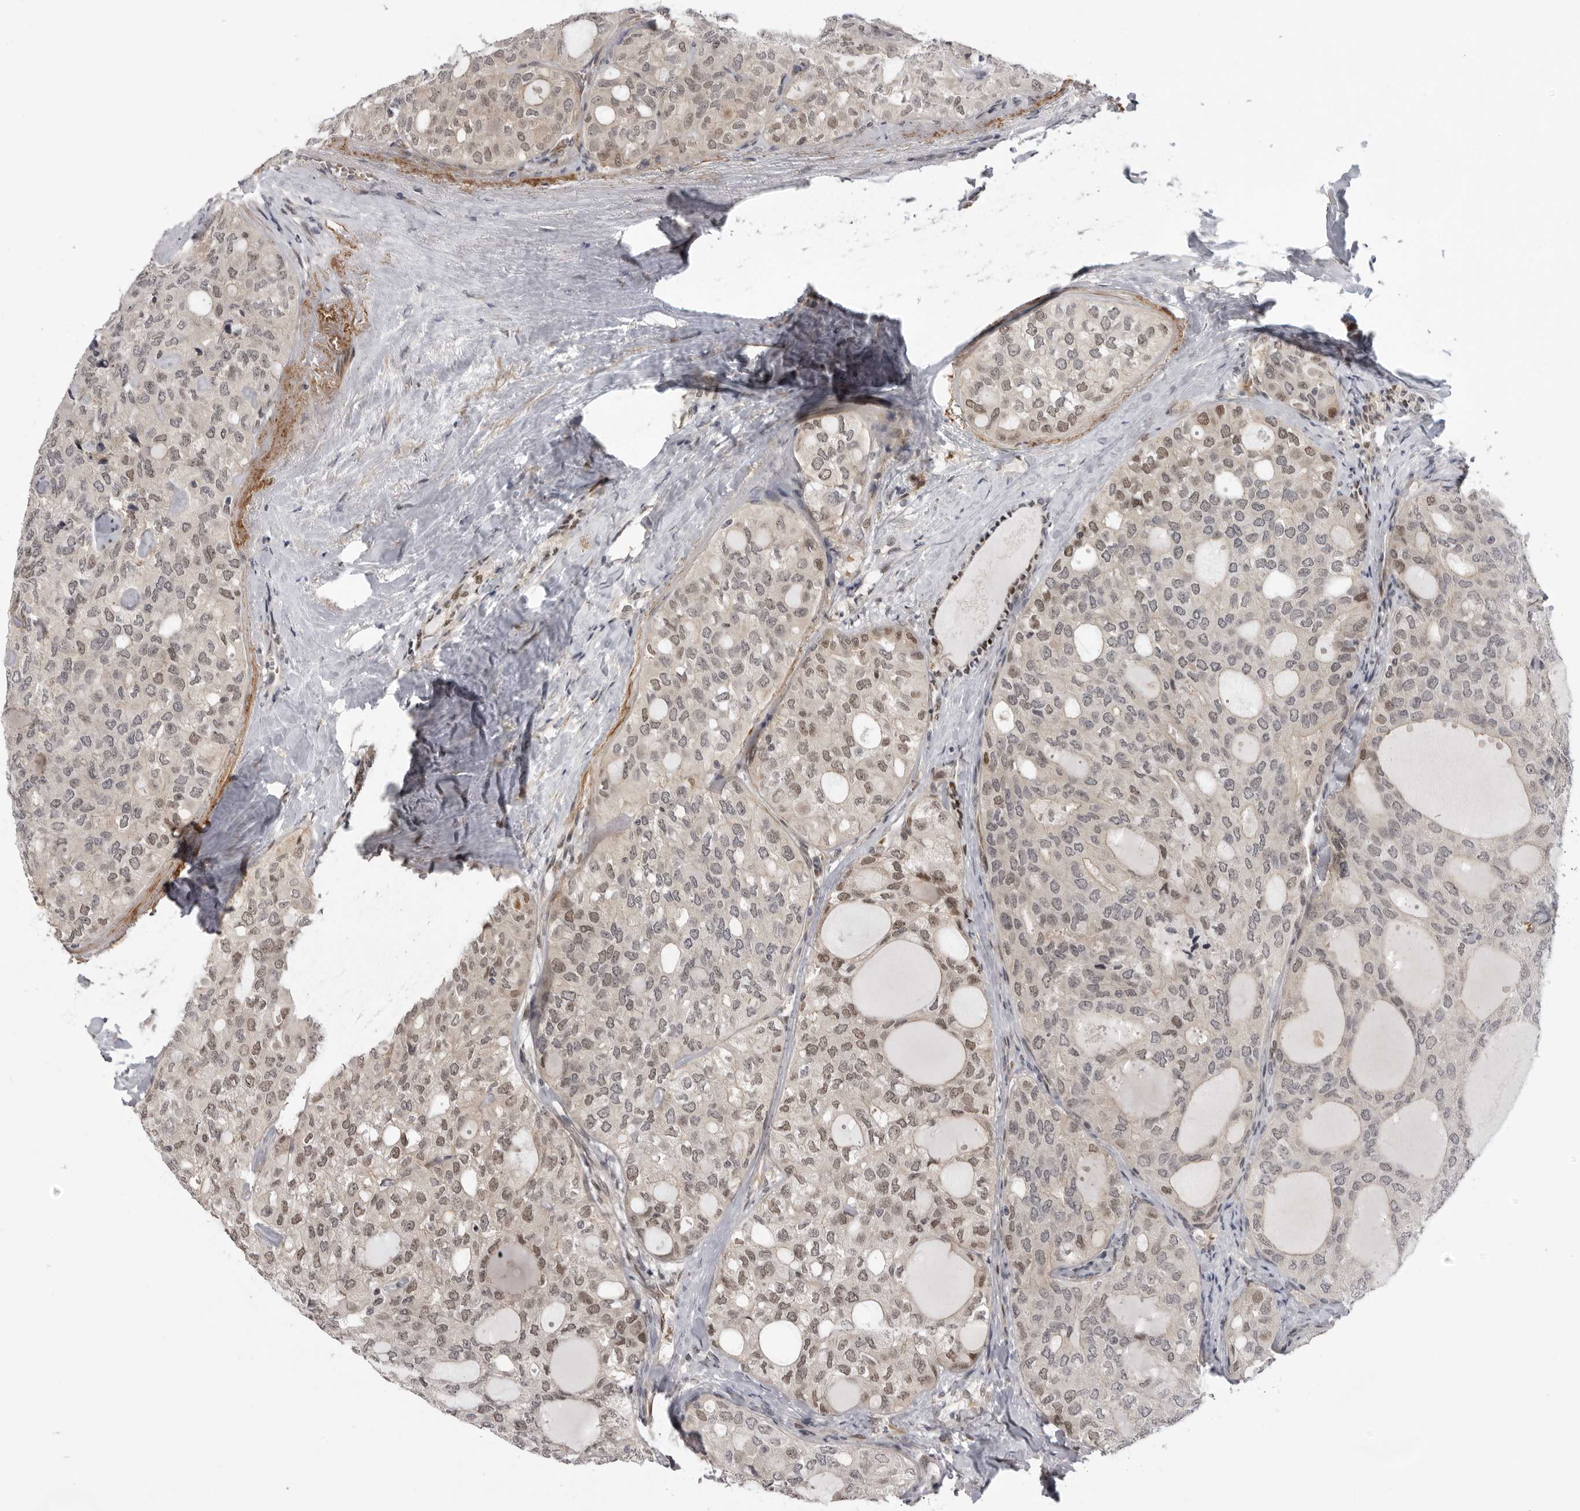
{"staining": {"intensity": "weak", "quantity": "25%-75%", "location": "nuclear"}, "tissue": "thyroid cancer", "cell_type": "Tumor cells", "image_type": "cancer", "snomed": [{"axis": "morphology", "description": "Follicular adenoma carcinoma, NOS"}, {"axis": "topography", "description": "Thyroid gland"}], "caption": "Weak nuclear positivity for a protein is identified in about 25%-75% of tumor cells of thyroid cancer using IHC.", "gene": "ALPK2", "patient": {"sex": "male", "age": 75}}